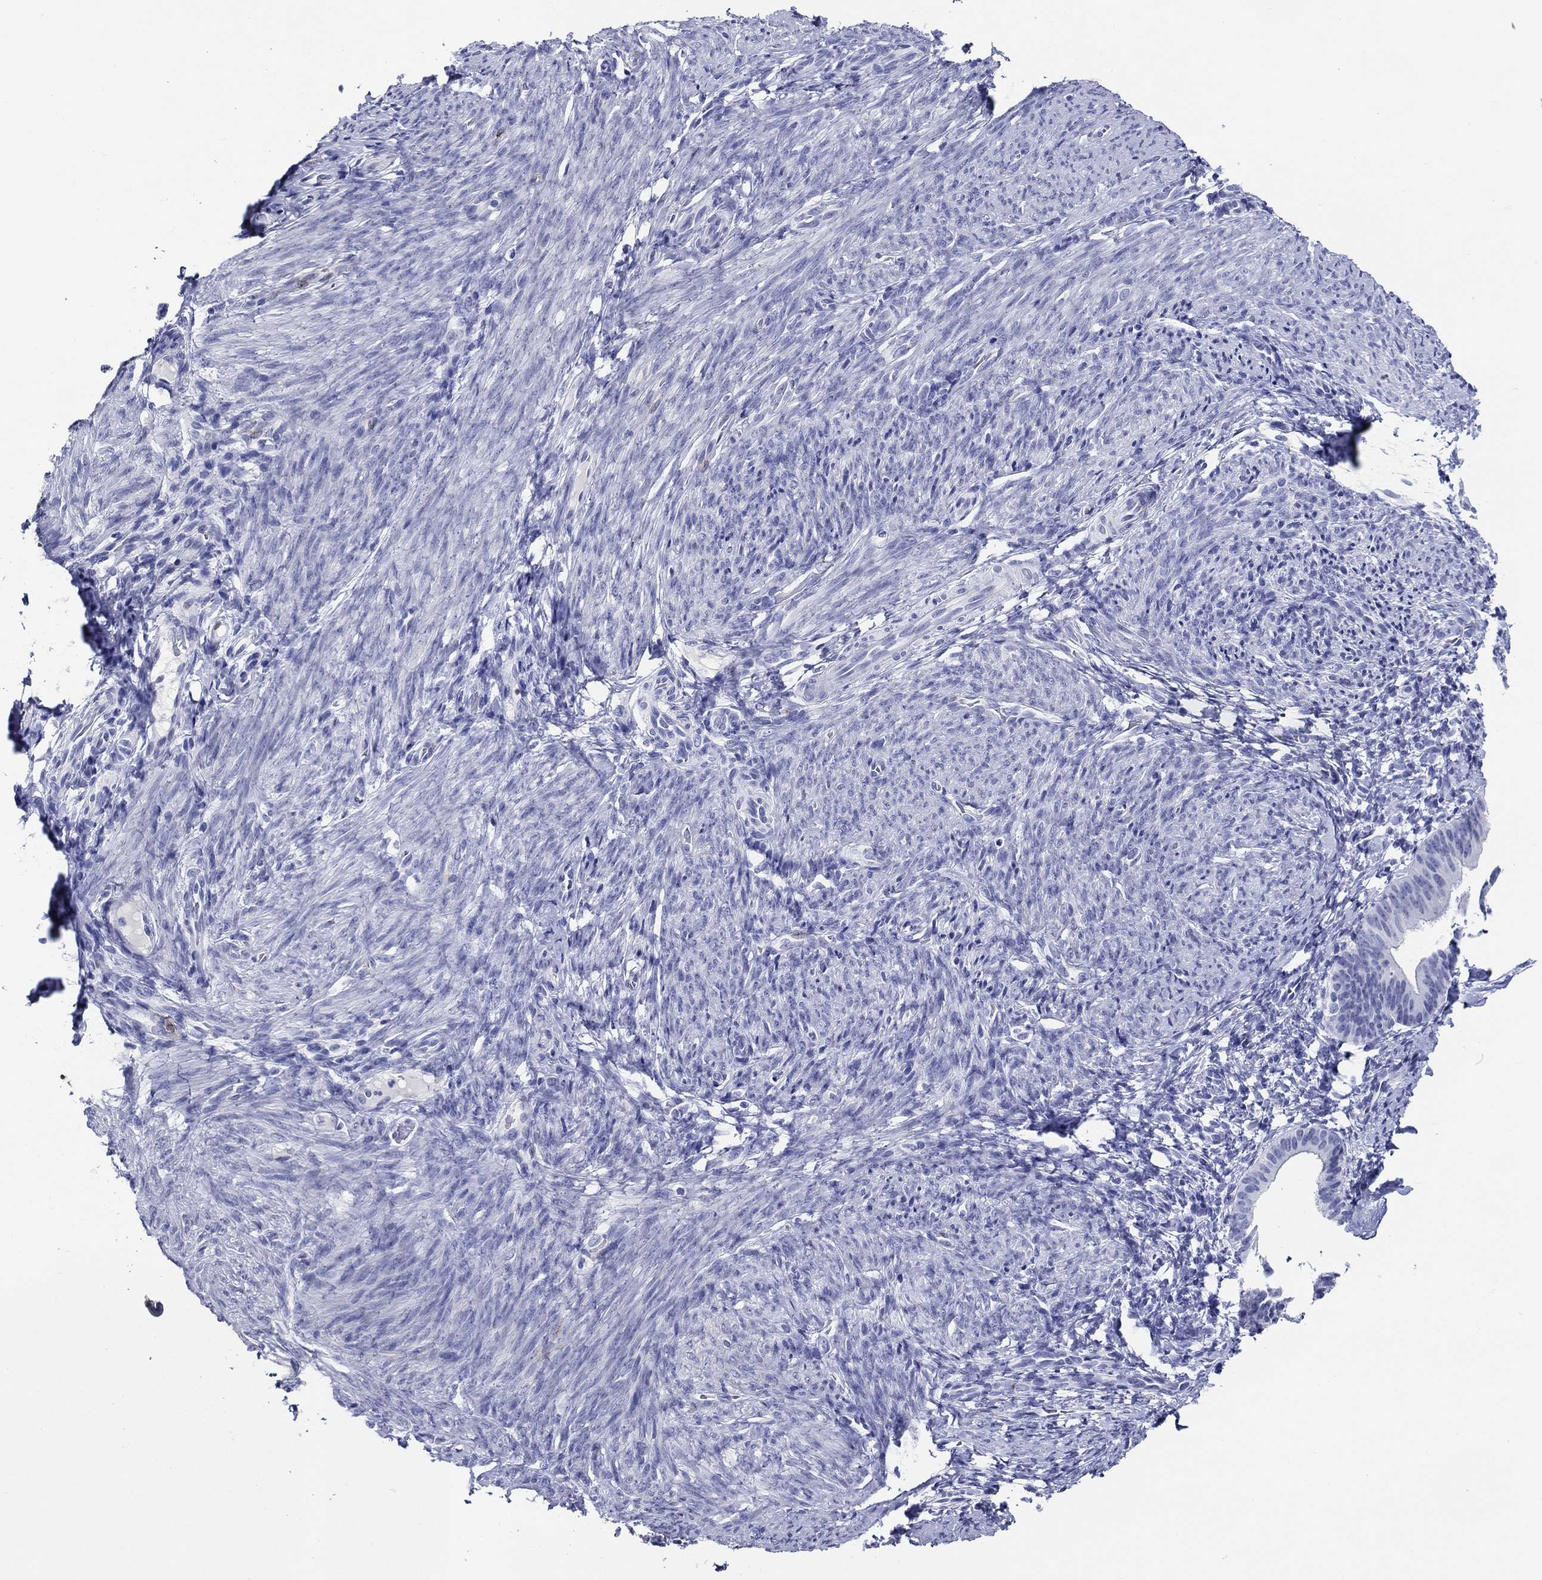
{"staining": {"intensity": "negative", "quantity": "none", "location": "none"}, "tissue": "endometrium", "cell_type": "Cells in endometrial stroma", "image_type": "normal", "snomed": [{"axis": "morphology", "description": "Normal tissue, NOS"}, {"axis": "topography", "description": "Endometrium"}], "caption": "A high-resolution photomicrograph shows immunohistochemistry staining of unremarkable endometrium, which reveals no significant staining in cells in endometrial stroma.", "gene": "ACE2", "patient": {"sex": "female", "age": 65}}